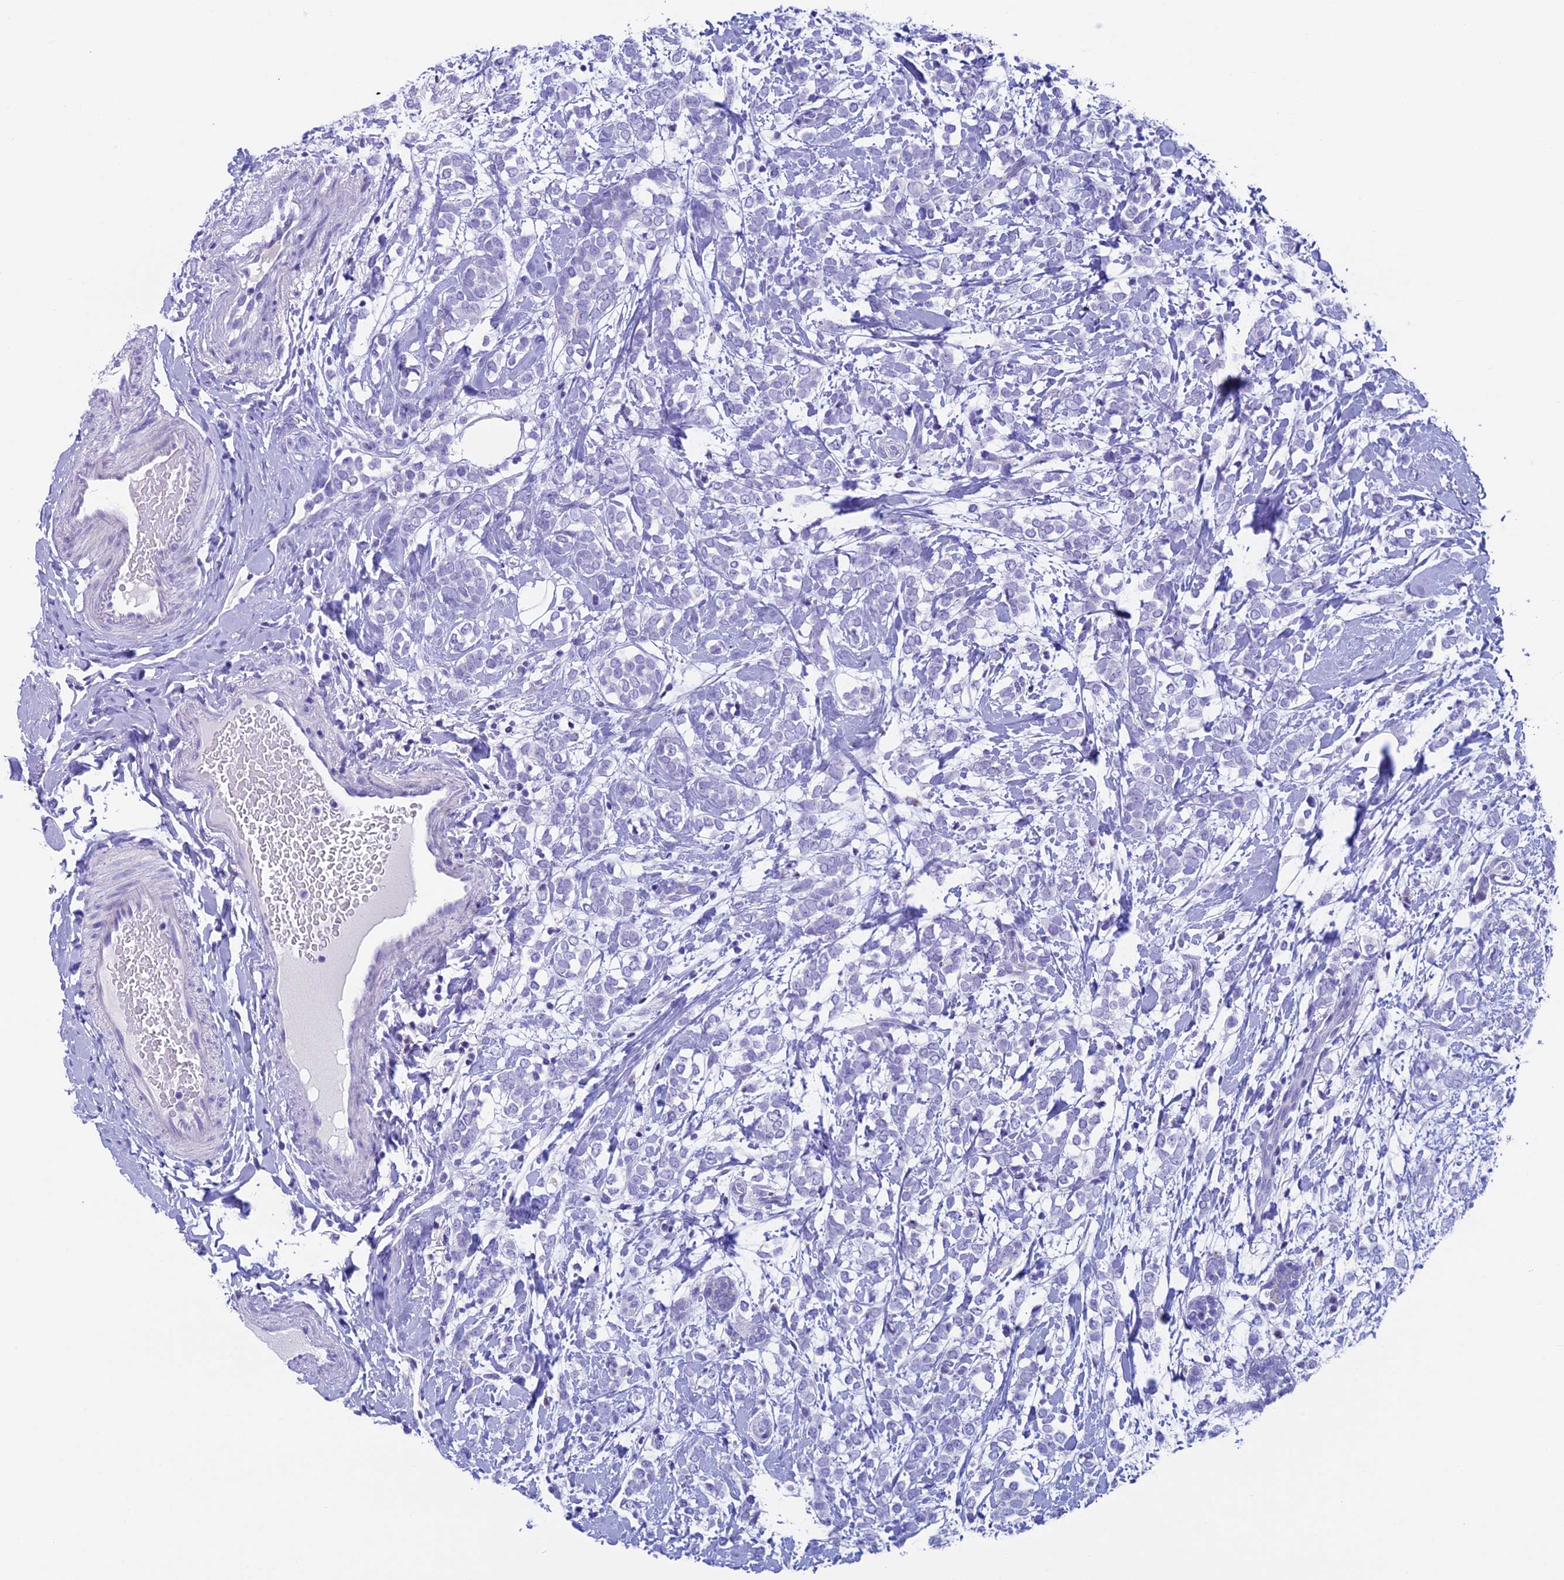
{"staining": {"intensity": "negative", "quantity": "none", "location": "none"}, "tissue": "breast cancer", "cell_type": "Tumor cells", "image_type": "cancer", "snomed": [{"axis": "morphology", "description": "Normal tissue, NOS"}, {"axis": "morphology", "description": "Lobular carcinoma"}, {"axis": "topography", "description": "Breast"}], "caption": "Histopathology image shows no protein staining in tumor cells of lobular carcinoma (breast) tissue.", "gene": "ZNF563", "patient": {"sex": "female", "age": 47}}